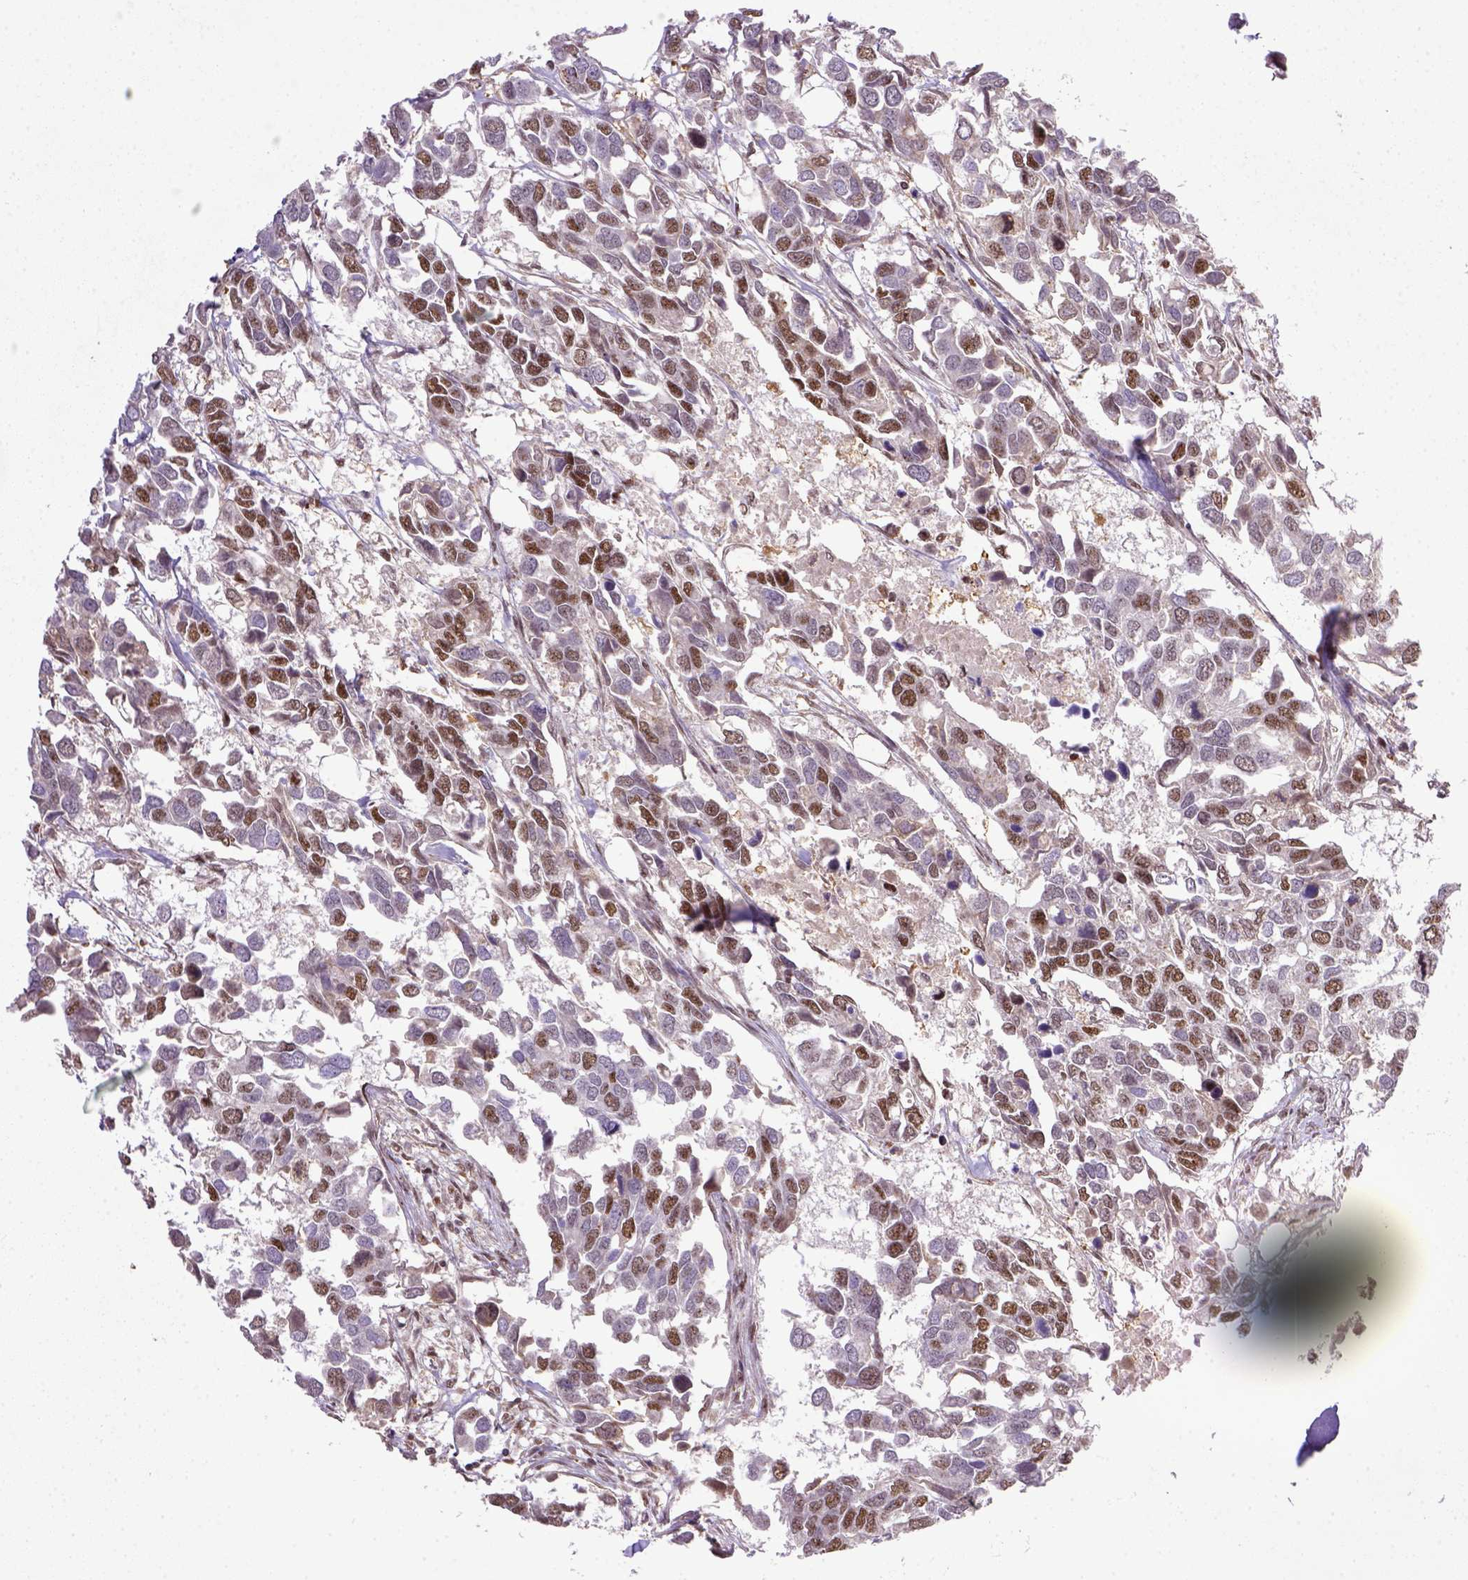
{"staining": {"intensity": "moderate", "quantity": ">75%", "location": "nuclear"}, "tissue": "breast cancer", "cell_type": "Tumor cells", "image_type": "cancer", "snomed": [{"axis": "morphology", "description": "Duct carcinoma"}, {"axis": "topography", "description": "Breast"}], "caption": "There is medium levels of moderate nuclear staining in tumor cells of breast cancer, as demonstrated by immunohistochemical staining (brown color).", "gene": "PPIG", "patient": {"sex": "female", "age": 83}}